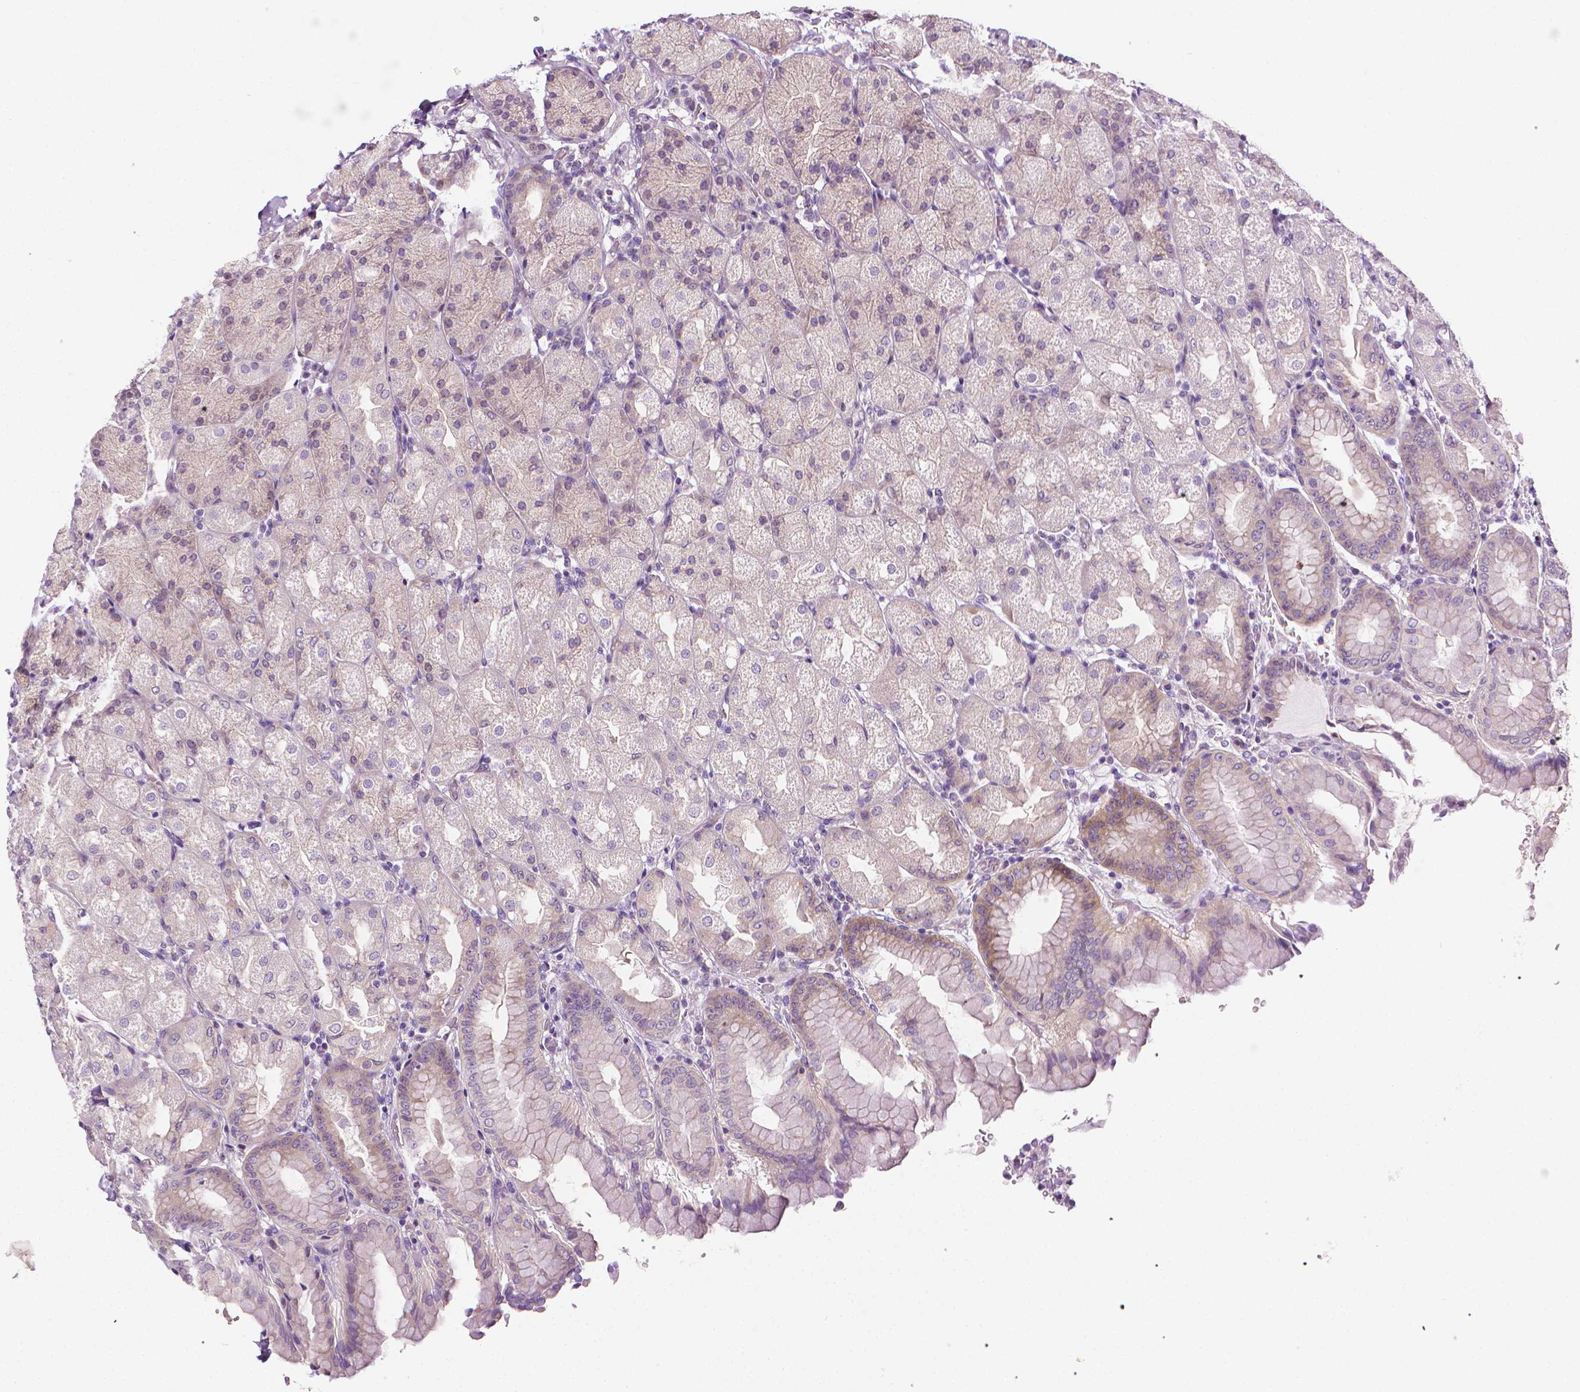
{"staining": {"intensity": "negative", "quantity": "none", "location": "none"}, "tissue": "stomach", "cell_type": "Glandular cells", "image_type": "normal", "snomed": [{"axis": "morphology", "description": "Normal tissue, NOS"}, {"axis": "topography", "description": "Stomach, upper"}, {"axis": "topography", "description": "Stomach"}, {"axis": "topography", "description": "Stomach, lower"}], "caption": "Immunohistochemistry (IHC) photomicrograph of unremarkable stomach: stomach stained with DAB (3,3'-diaminobenzidine) exhibits no significant protein positivity in glandular cells.", "gene": "MCOLN3", "patient": {"sex": "male", "age": 62}}